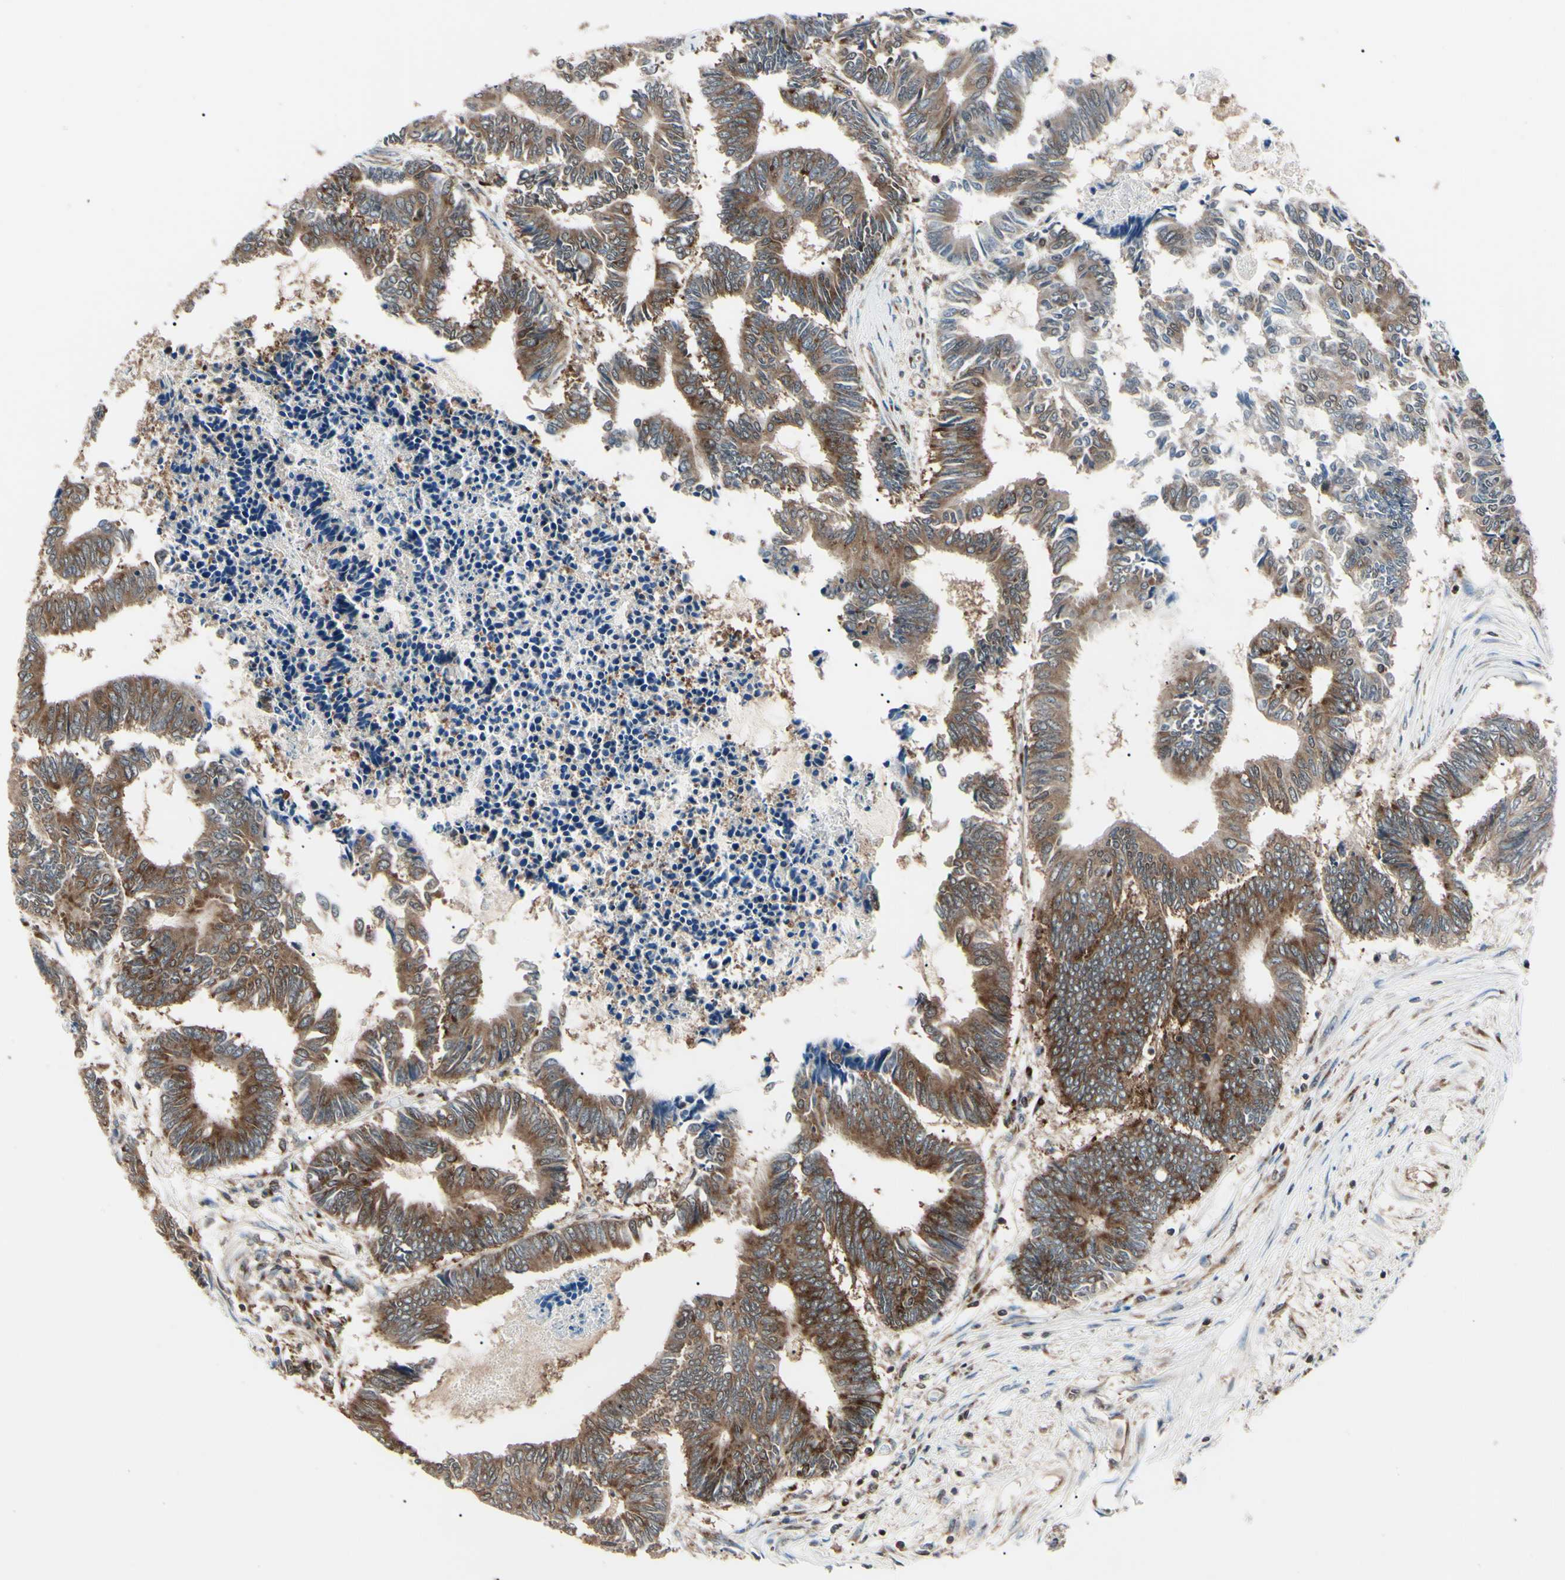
{"staining": {"intensity": "moderate", "quantity": ">75%", "location": "cytoplasmic/membranous"}, "tissue": "colorectal cancer", "cell_type": "Tumor cells", "image_type": "cancer", "snomed": [{"axis": "morphology", "description": "Adenocarcinoma, NOS"}, {"axis": "topography", "description": "Rectum"}], "caption": "A high-resolution histopathology image shows IHC staining of adenocarcinoma (colorectal), which reveals moderate cytoplasmic/membranous positivity in approximately >75% of tumor cells.", "gene": "MAPRE1", "patient": {"sex": "male", "age": 63}}